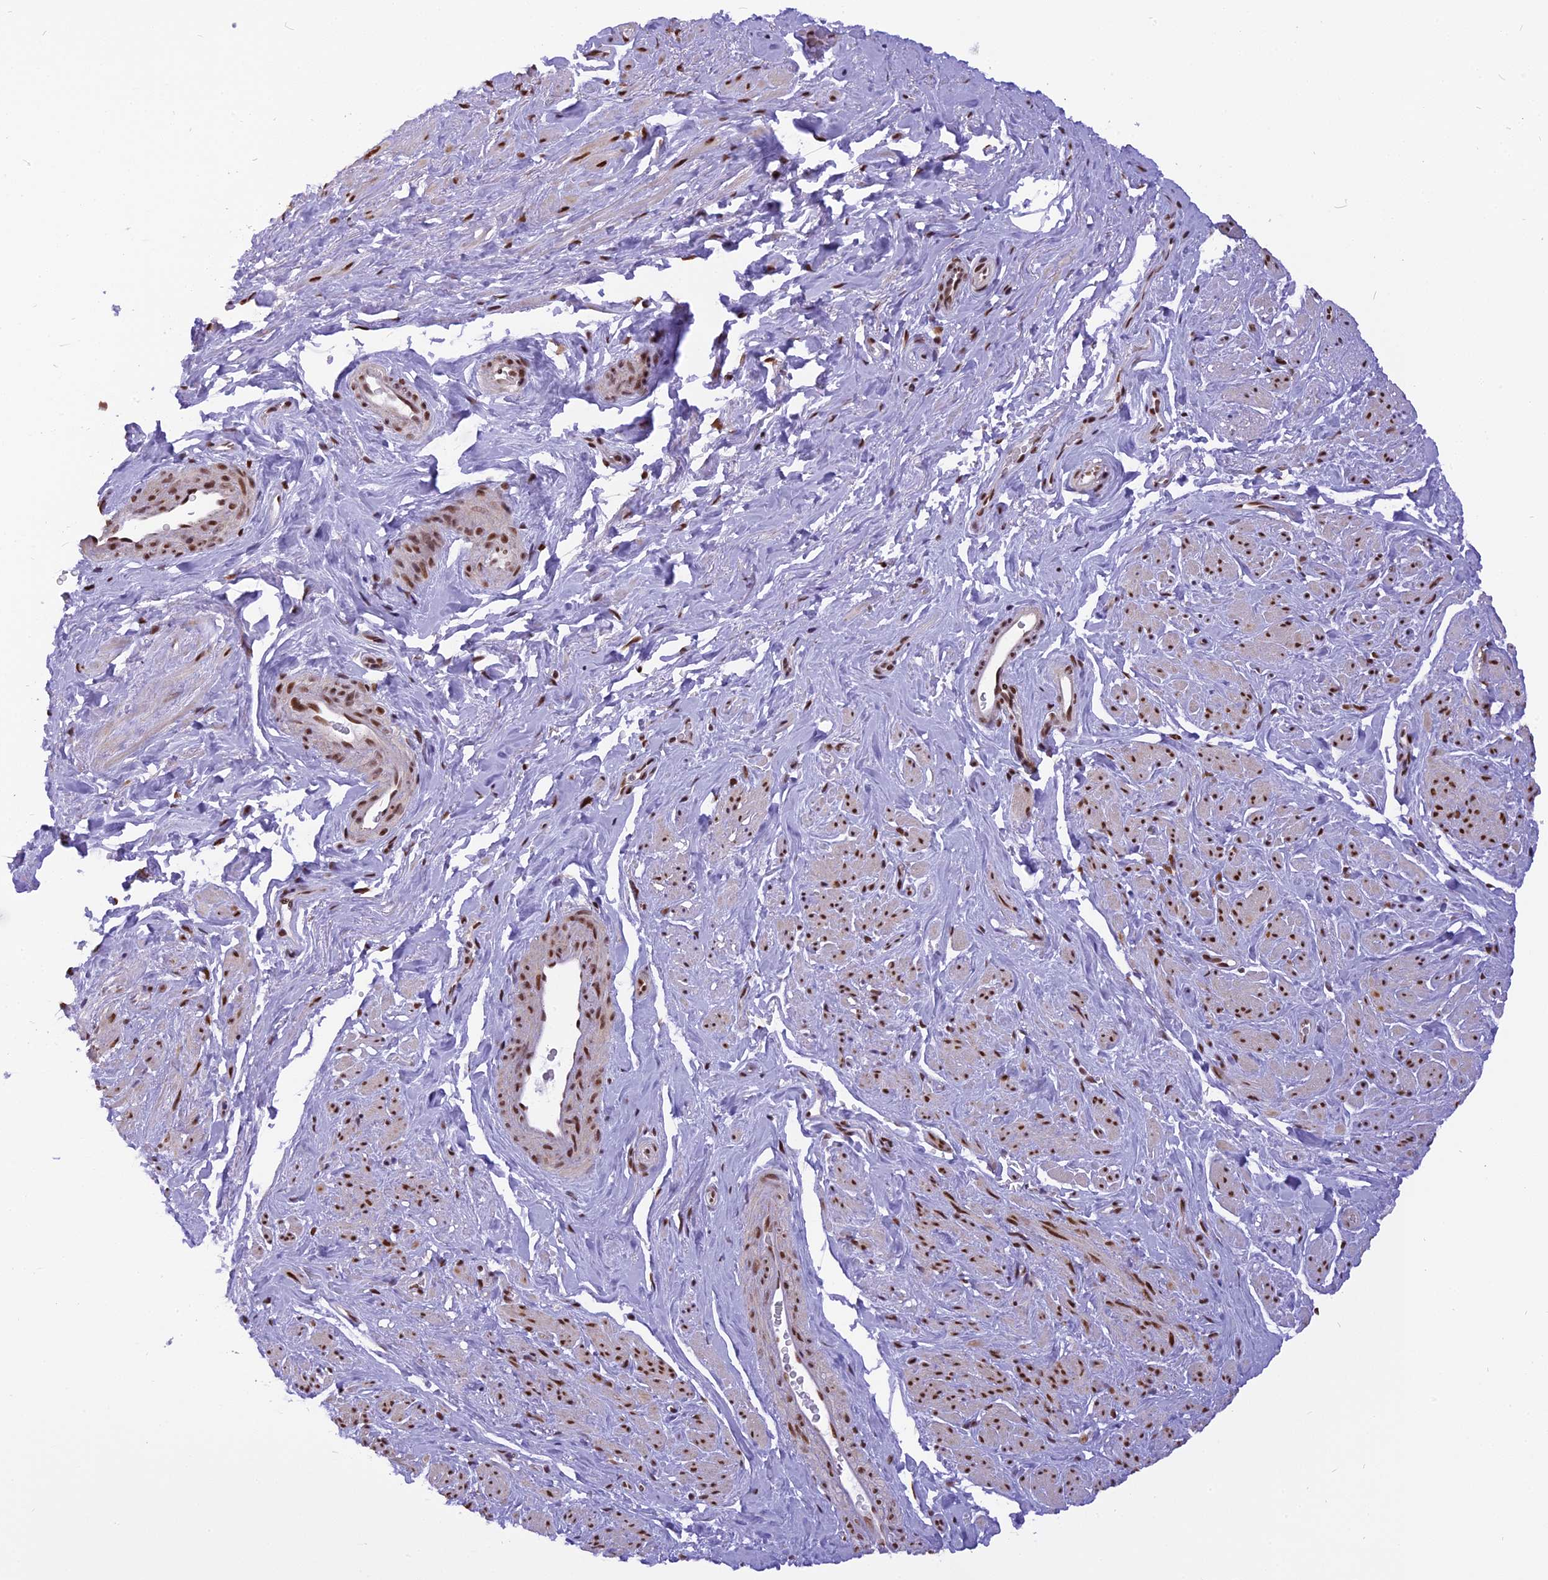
{"staining": {"intensity": "moderate", "quantity": "25%-75%", "location": "nuclear"}, "tissue": "smooth muscle", "cell_type": "Smooth muscle cells", "image_type": "normal", "snomed": [{"axis": "morphology", "description": "Normal tissue, NOS"}, {"axis": "topography", "description": "Smooth muscle"}, {"axis": "topography", "description": "Peripheral nerve tissue"}], "caption": "Brown immunohistochemical staining in benign human smooth muscle displays moderate nuclear positivity in approximately 25%-75% of smooth muscle cells. The protein of interest is shown in brown color, while the nuclei are stained blue.", "gene": "IRF2BP1", "patient": {"sex": "male", "age": 69}}